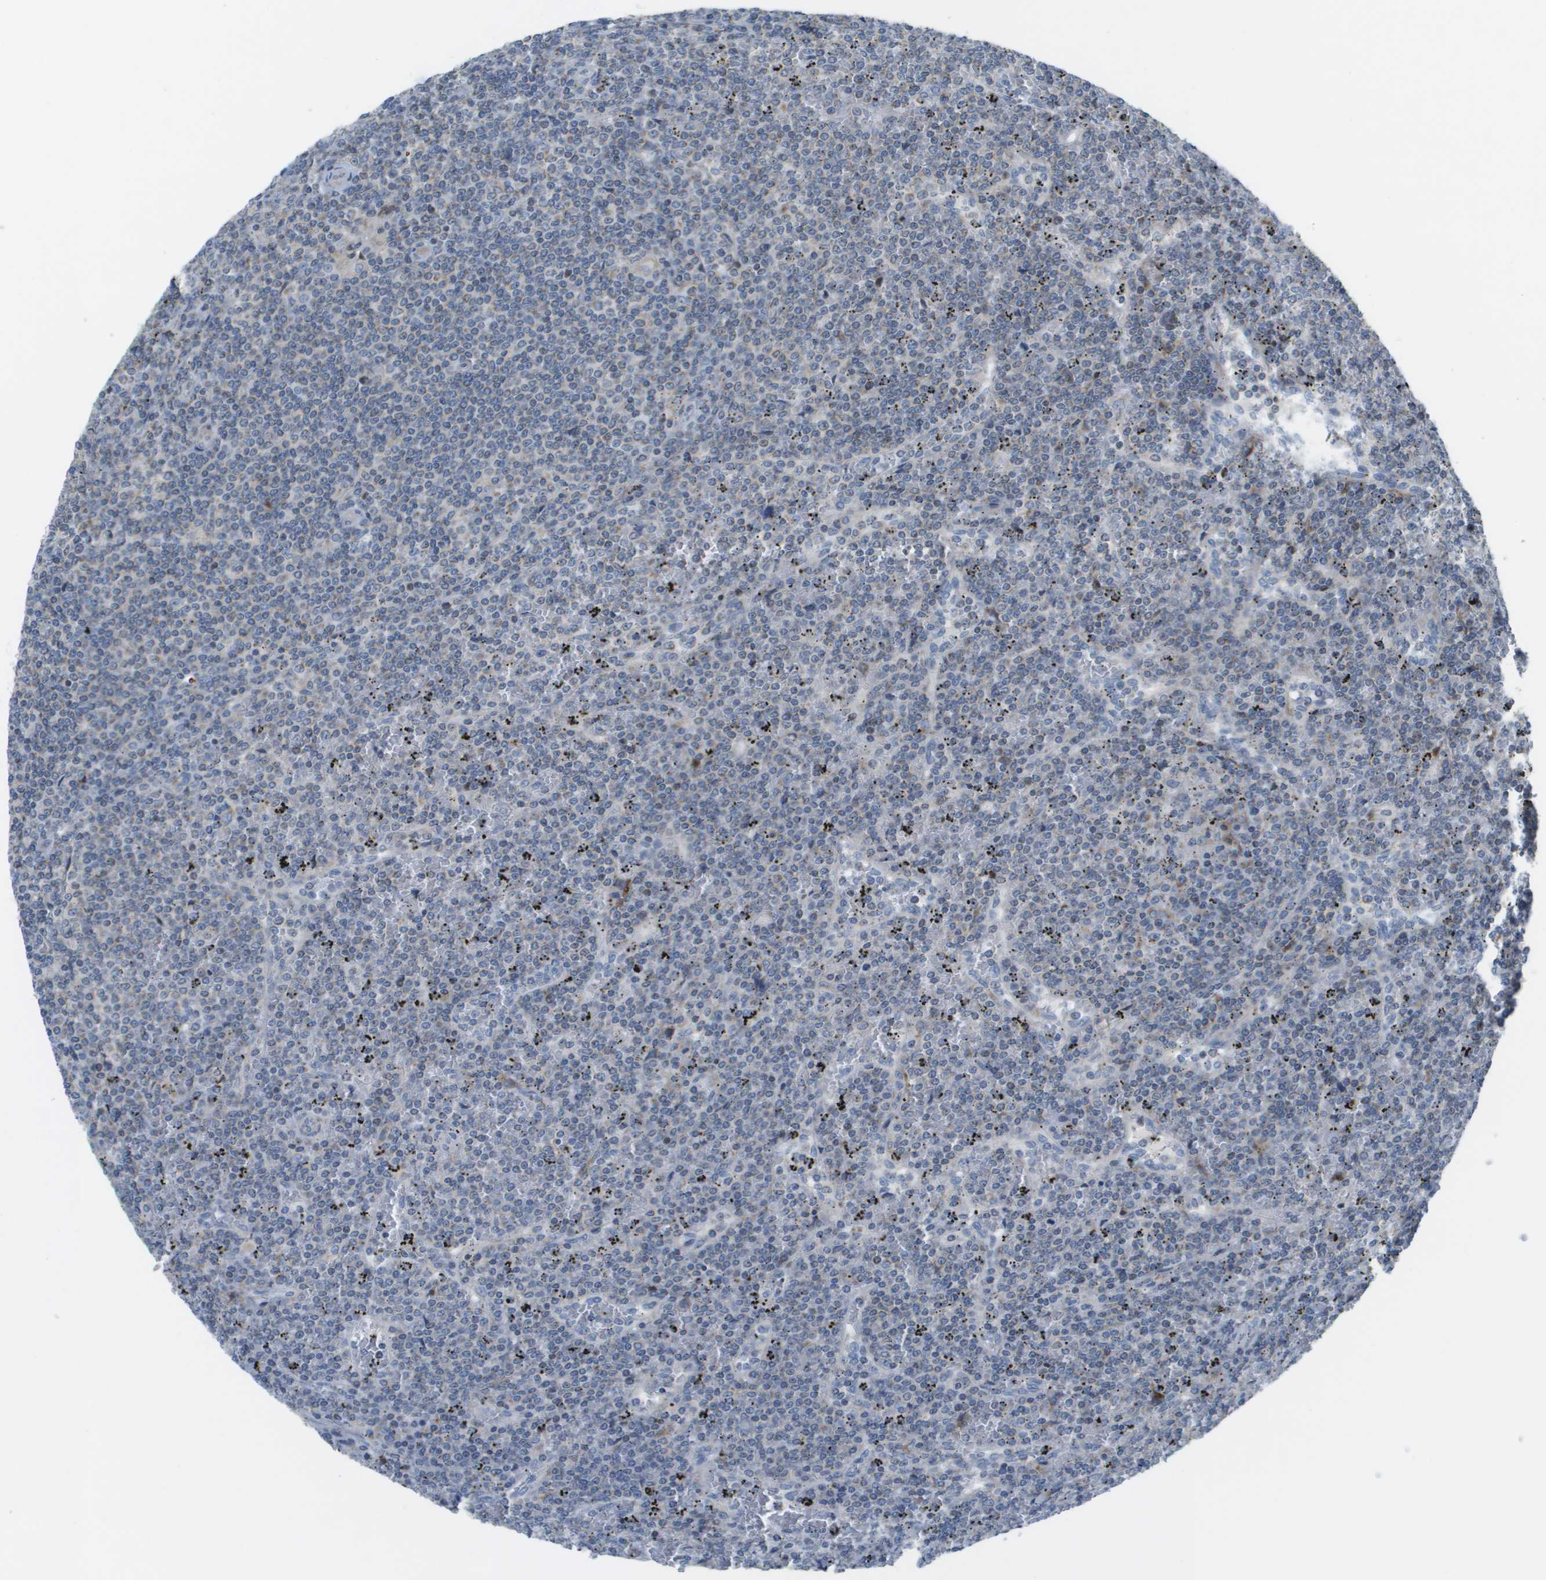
{"staining": {"intensity": "negative", "quantity": "none", "location": "none"}, "tissue": "lymphoma", "cell_type": "Tumor cells", "image_type": "cancer", "snomed": [{"axis": "morphology", "description": "Malignant lymphoma, non-Hodgkin's type, Low grade"}, {"axis": "topography", "description": "Spleen"}], "caption": "Protein analysis of lymphoma shows no significant positivity in tumor cells.", "gene": "GALNT6", "patient": {"sex": "female", "age": 19}}